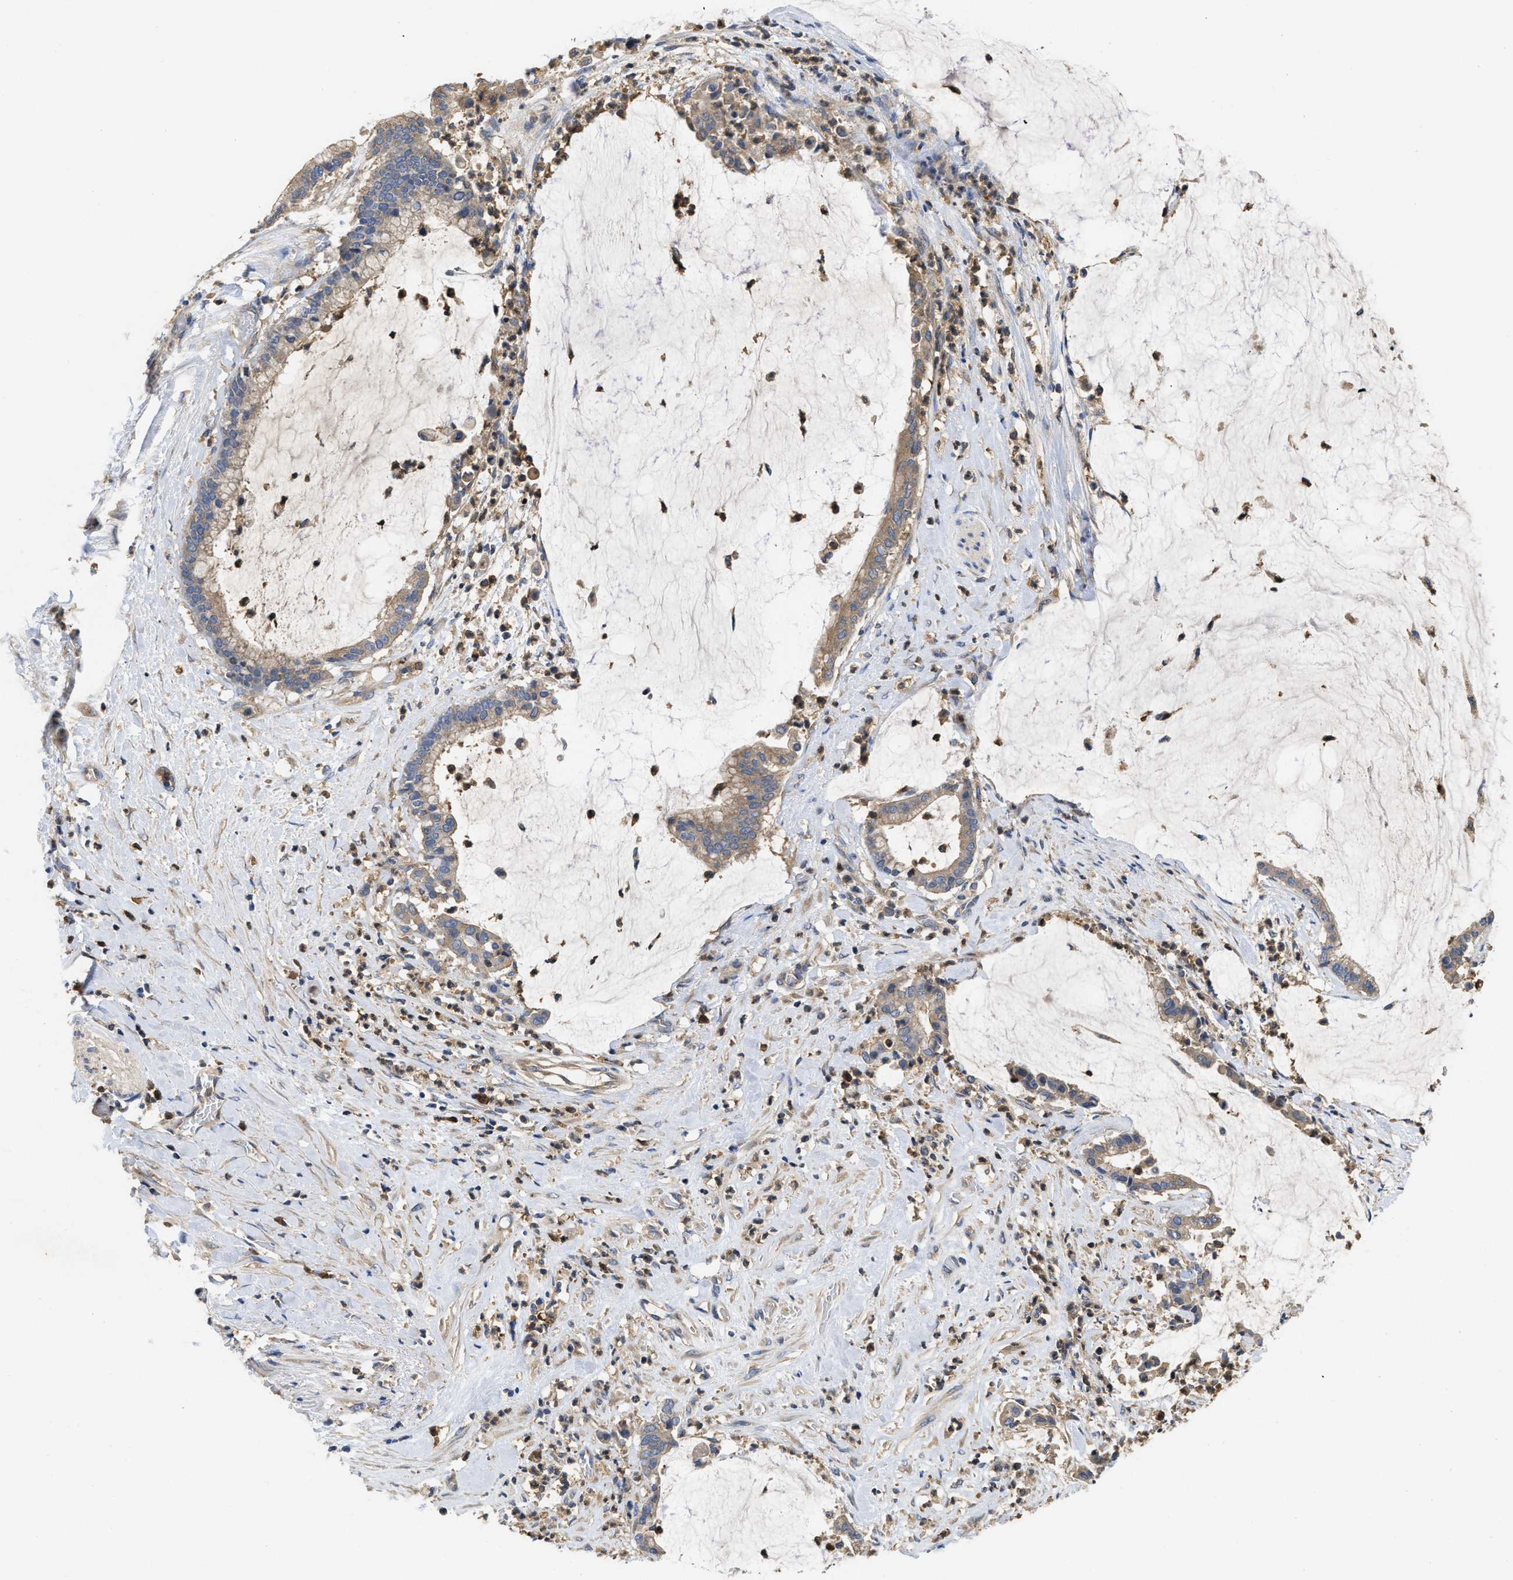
{"staining": {"intensity": "weak", "quantity": ">75%", "location": "cytoplasmic/membranous"}, "tissue": "pancreatic cancer", "cell_type": "Tumor cells", "image_type": "cancer", "snomed": [{"axis": "morphology", "description": "Adenocarcinoma, NOS"}, {"axis": "topography", "description": "Pancreas"}], "caption": "Immunohistochemistry (IHC) of human pancreatic adenocarcinoma demonstrates low levels of weak cytoplasmic/membranous expression in approximately >75% of tumor cells.", "gene": "RNF216", "patient": {"sex": "male", "age": 41}}